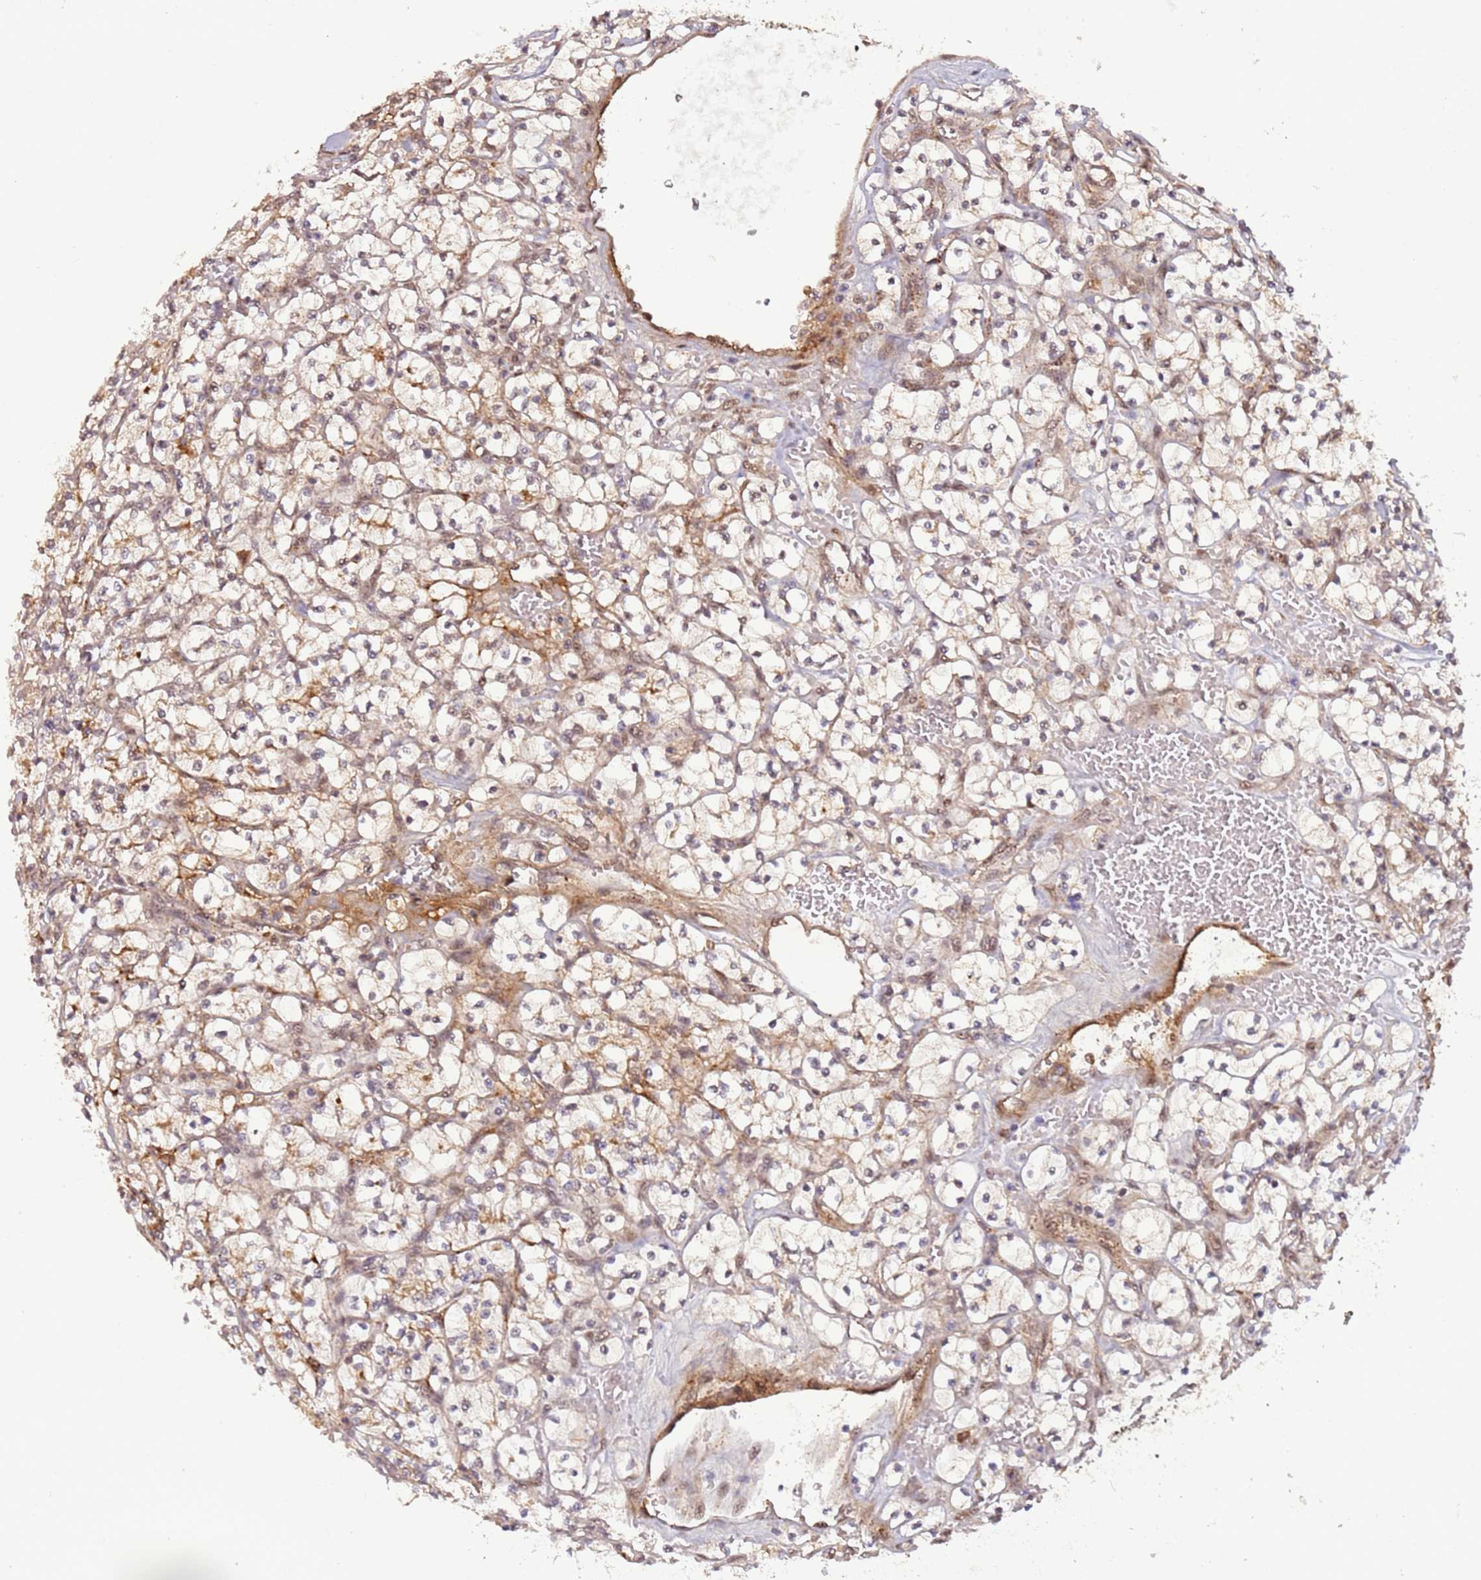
{"staining": {"intensity": "weak", "quantity": "<25%", "location": "nuclear"}, "tissue": "renal cancer", "cell_type": "Tumor cells", "image_type": "cancer", "snomed": [{"axis": "morphology", "description": "Adenocarcinoma, NOS"}, {"axis": "topography", "description": "Kidney"}], "caption": "Tumor cells show no significant protein positivity in renal cancer.", "gene": "POLR3H", "patient": {"sex": "female", "age": 64}}